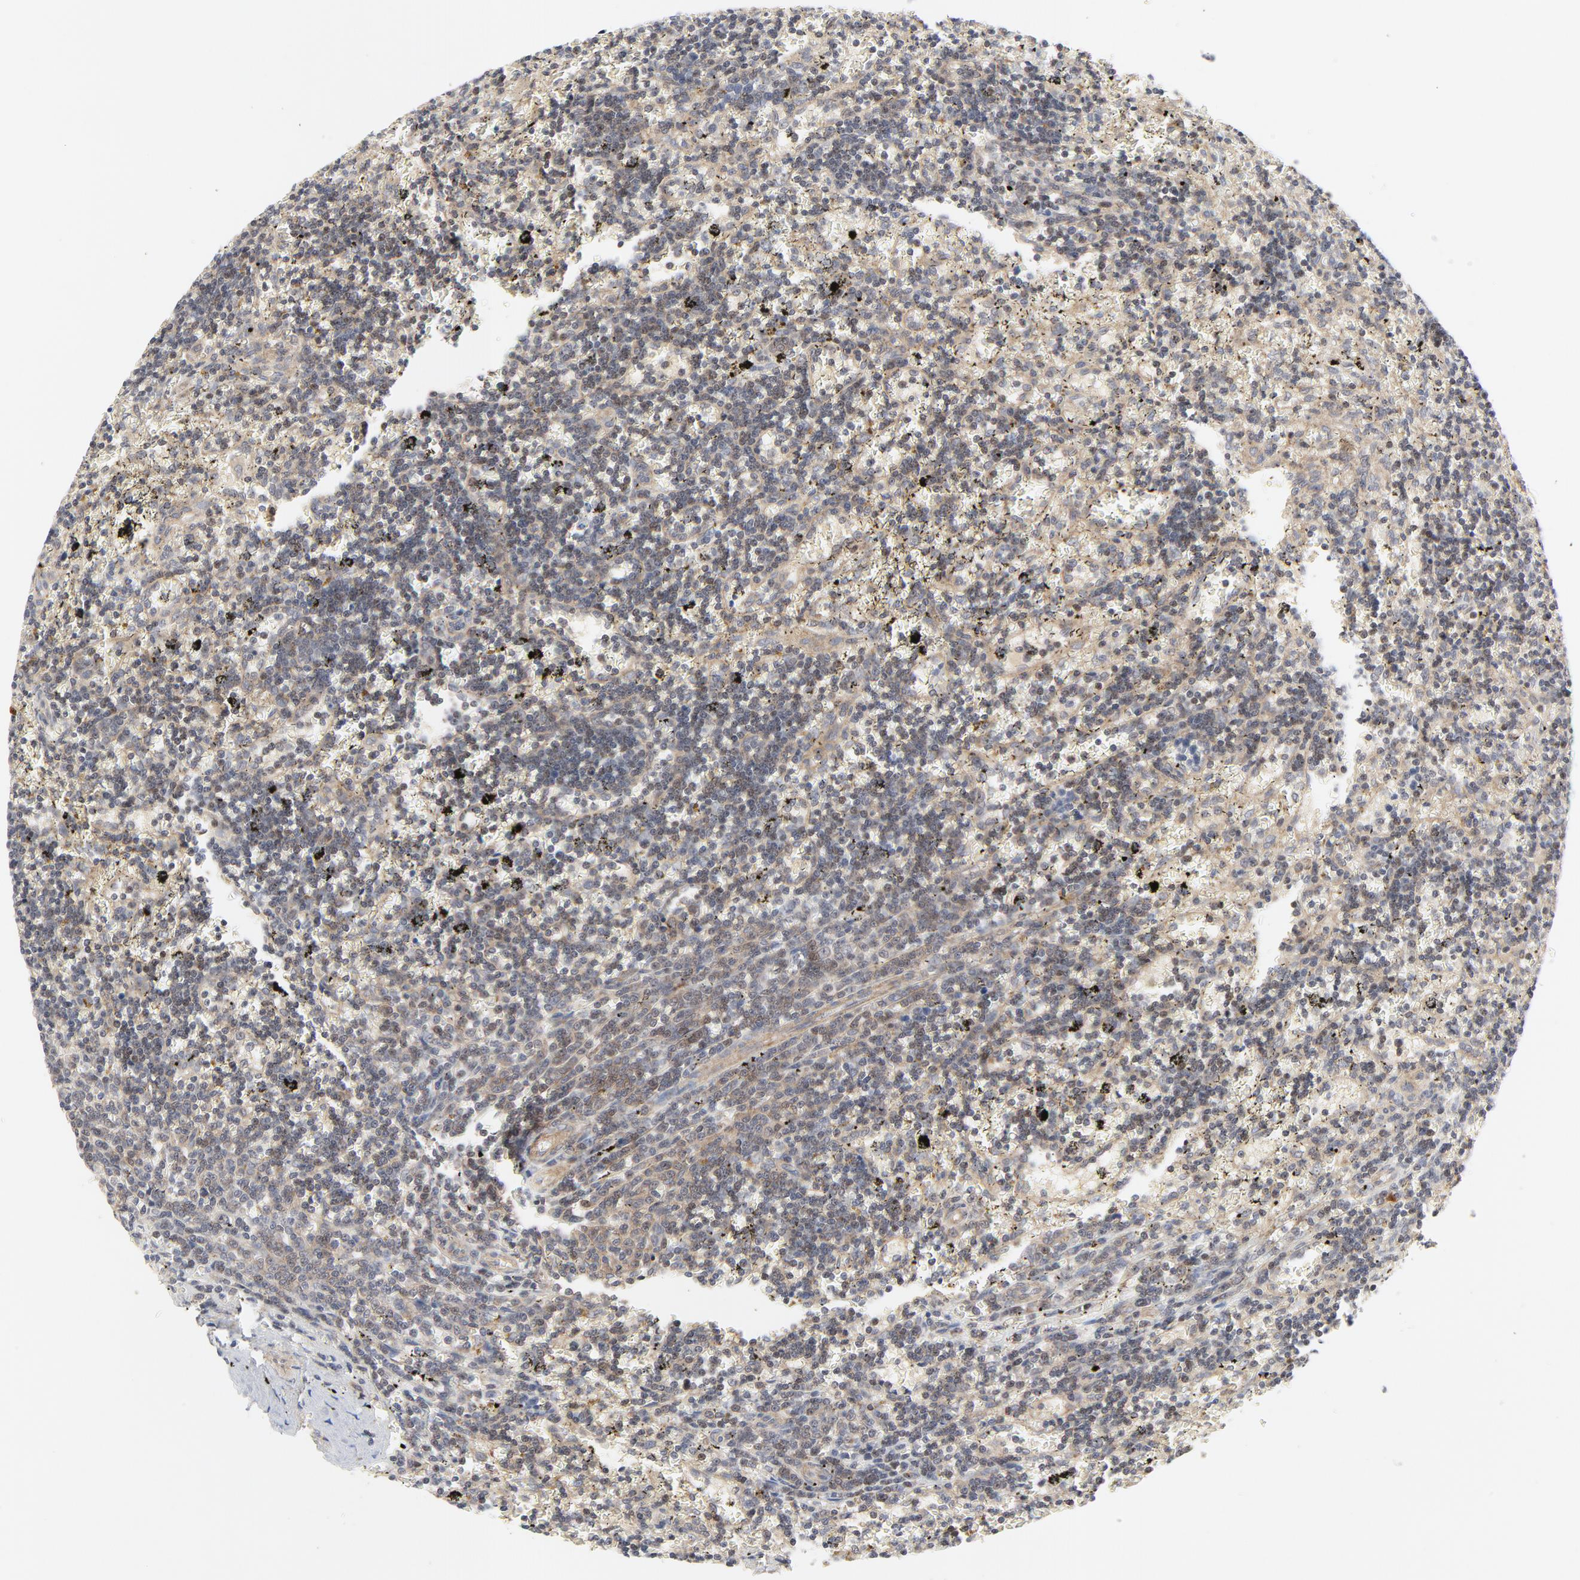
{"staining": {"intensity": "weak", "quantity": "25%-75%", "location": "cytoplasmic/membranous,nuclear"}, "tissue": "lymphoma", "cell_type": "Tumor cells", "image_type": "cancer", "snomed": [{"axis": "morphology", "description": "Malignant lymphoma, non-Hodgkin's type, Low grade"}, {"axis": "topography", "description": "Spleen"}], "caption": "DAB immunohistochemical staining of low-grade malignant lymphoma, non-Hodgkin's type demonstrates weak cytoplasmic/membranous and nuclear protein positivity in about 25%-75% of tumor cells.", "gene": "MAP2K7", "patient": {"sex": "male", "age": 60}}